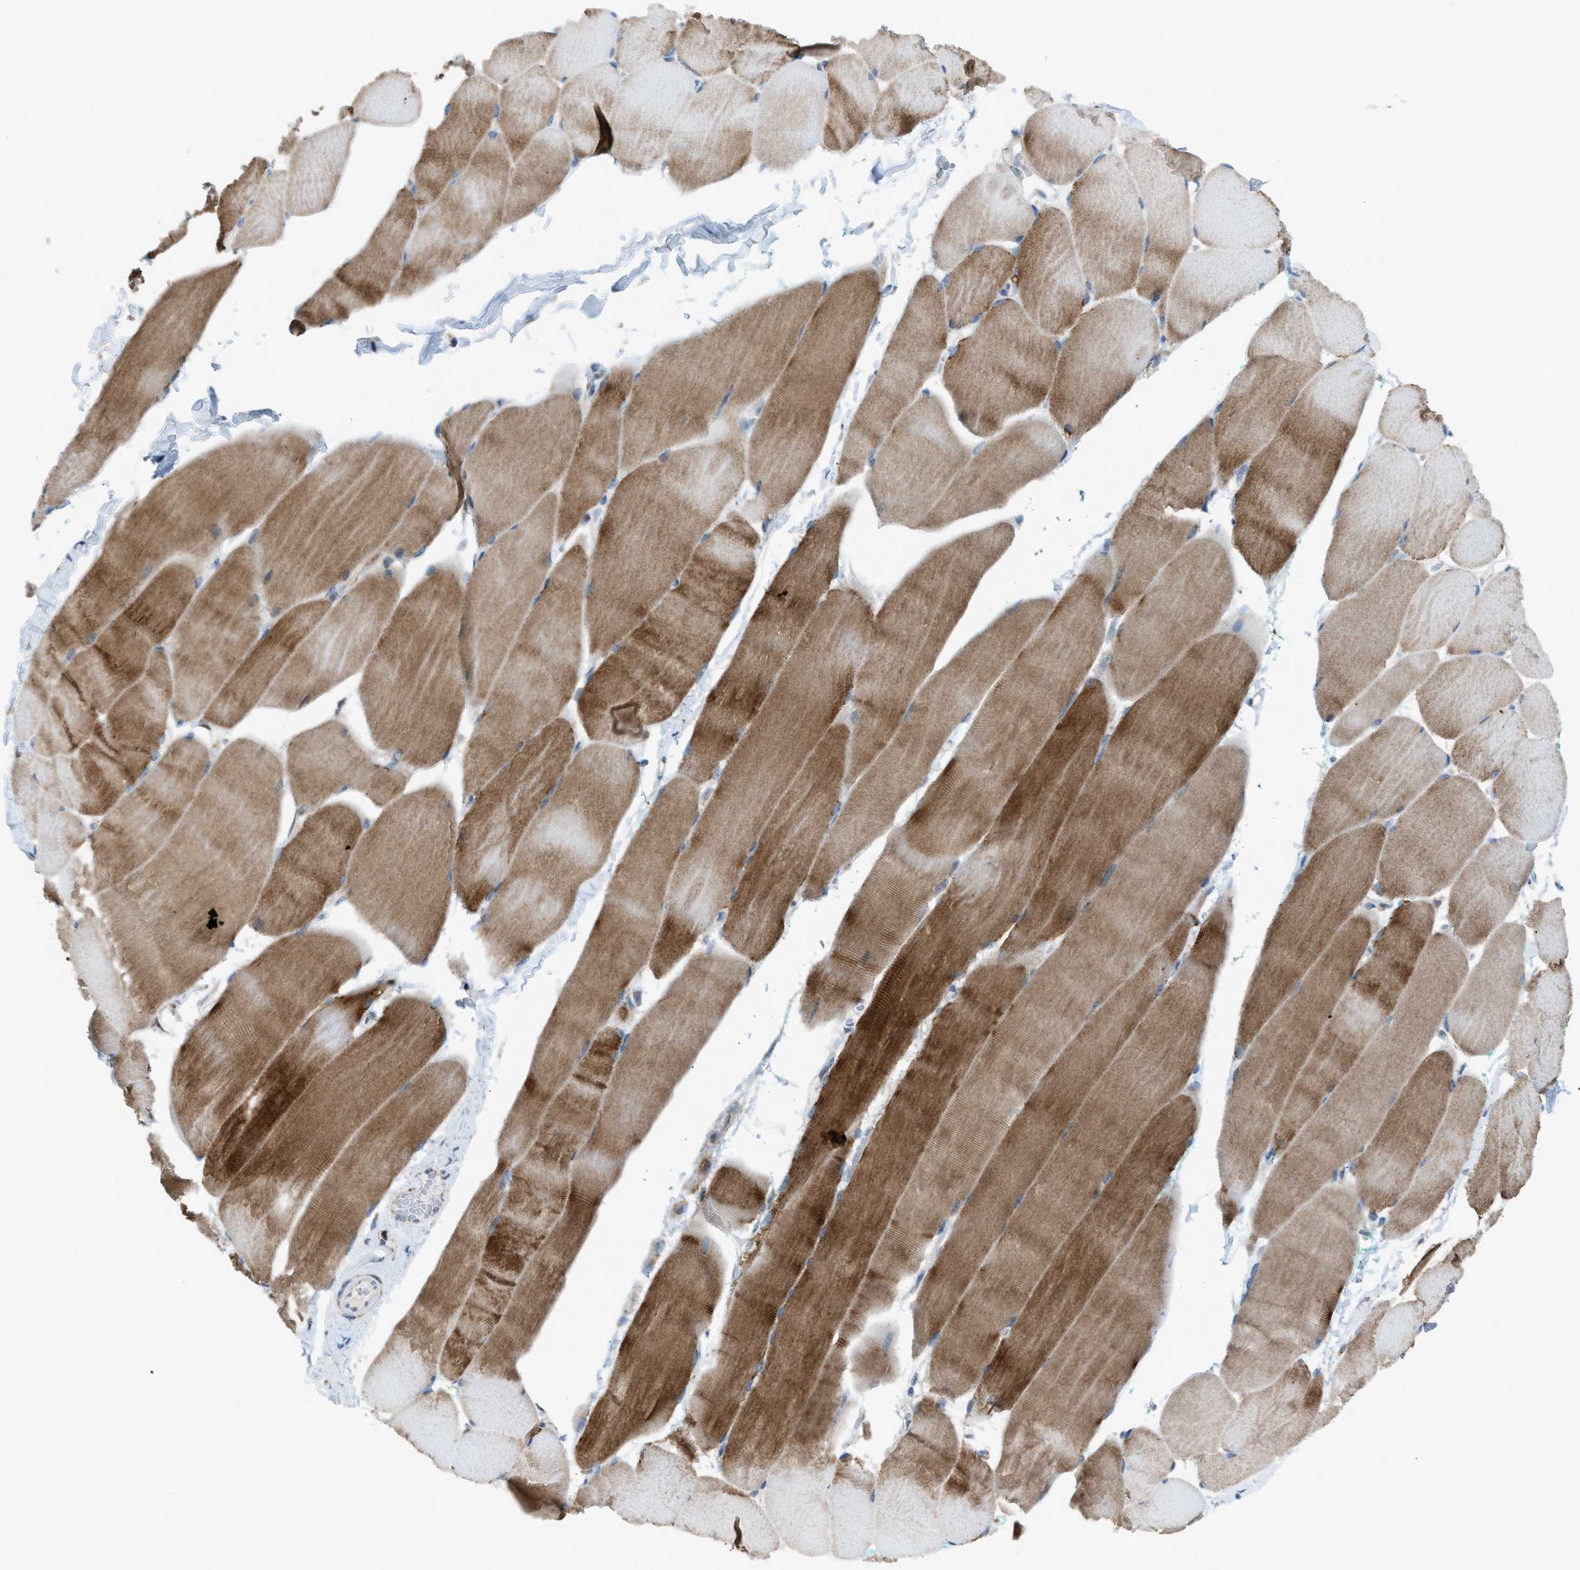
{"staining": {"intensity": "moderate", "quantity": ">75%", "location": "cytoplasmic/membranous"}, "tissue": "skeletal muscle", "cell_type": "Myocytes", "image_type": "normal", "snomed": [{"axis": "morphology", "description": "Normal tissue, NOS"}, {"axis": "morphology", "description": "Squamous cell carcinoma, NOS"}, {"axis": "topography", "description": "Skeletal muscle"}], "caption": "Moderate cytoplasmic/membranous expression for a protein is appreciated in approximately >75% of myocytes of normal skeletal muscle using immunohistochemistry.", "gene": "SRM", "patient": {"sex": "male", "age": 51}}